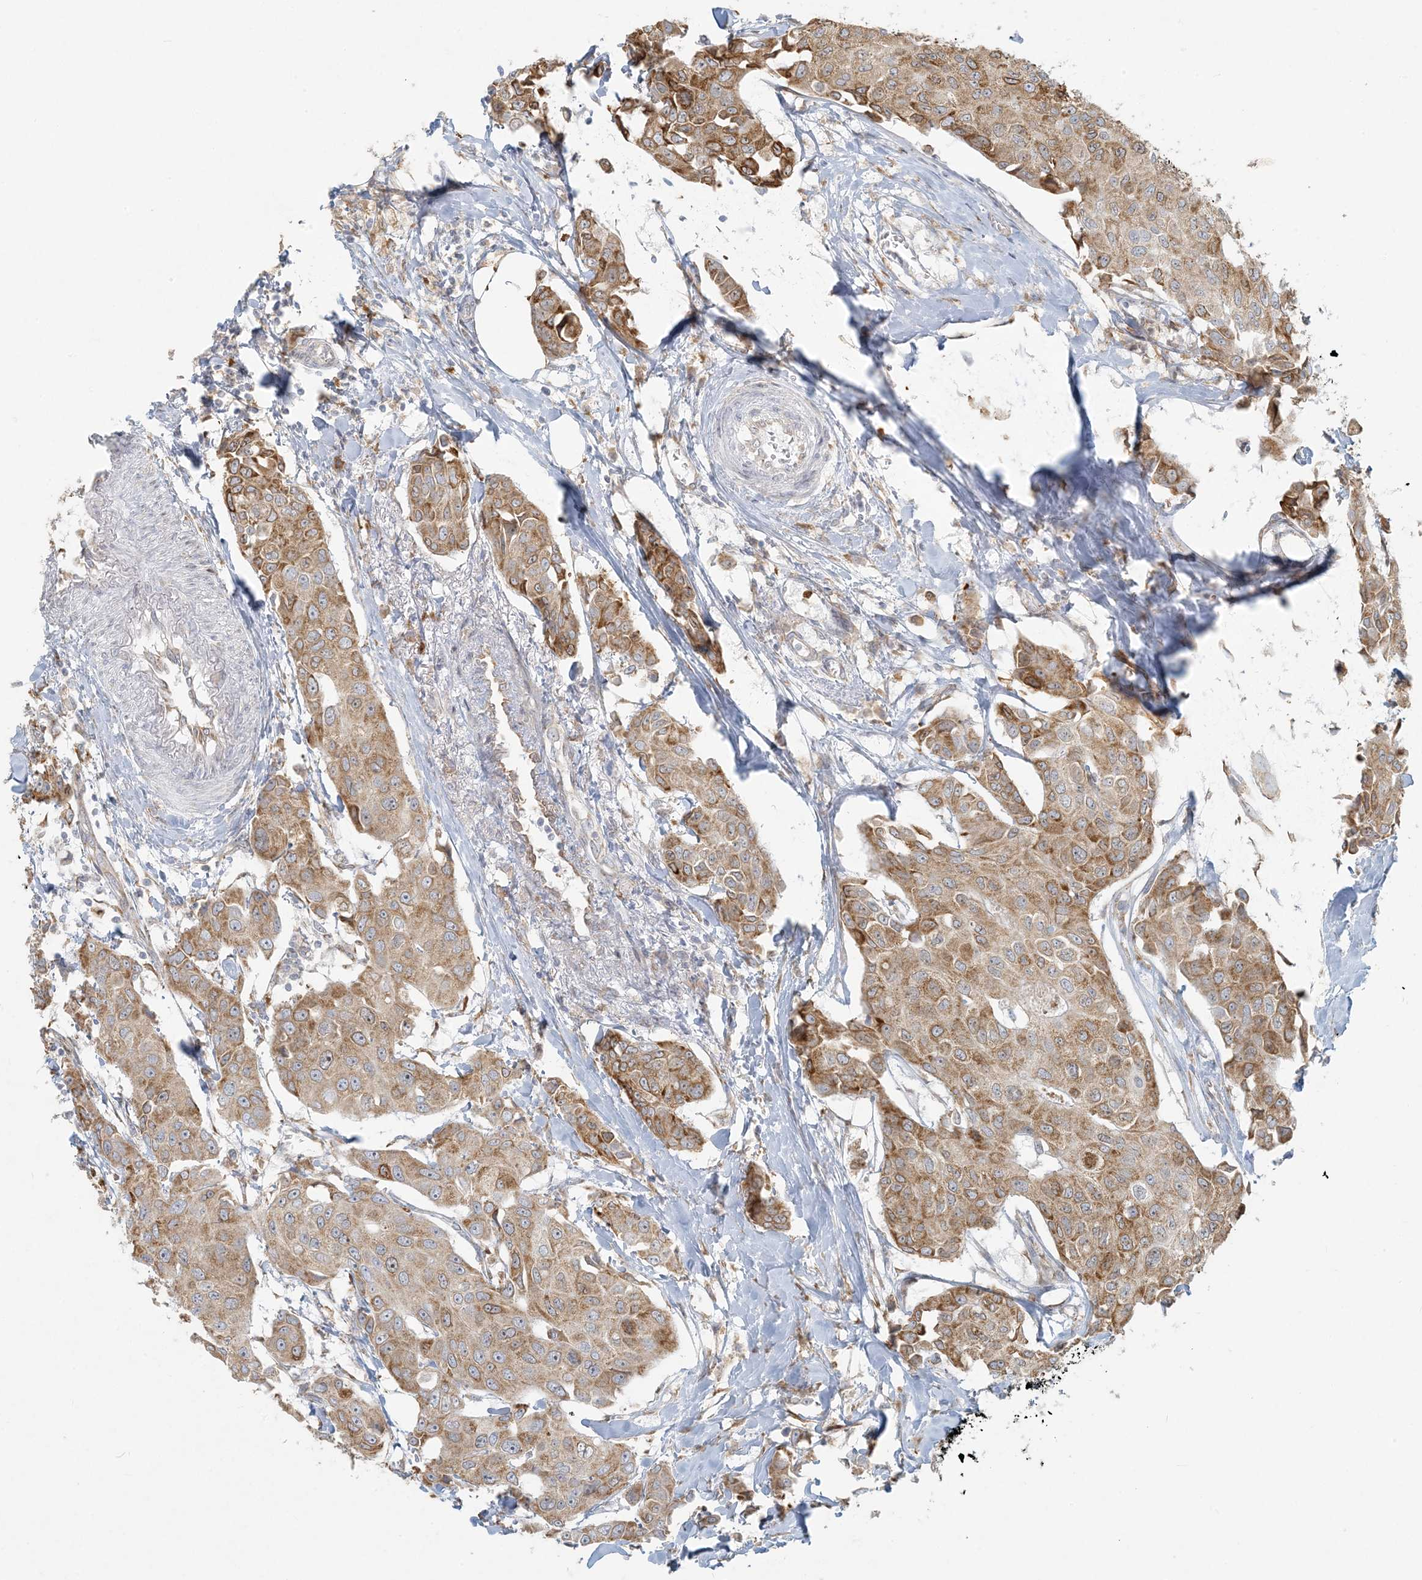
{"staining": {"intensity": "moderate", "quantity": ">75%", "location": "cytoplasmic/membranous"}, "tissue": "breast cancer", "cell_type": "Tumor cells", "image_type": "cancer", "snomed": [{"axis": "morphology", "description": "Duct carcinoma"}, {"axis": "topography", "description": "Breast"}], "caption": "Immunohistochemical staining of infiltrating ductal carcinoma (breast) displays medium levels of moderate cytoplasmic/membranous staining in about >75% of tumor cells. The protein is stained brown, and the nuclei are stained in blue (DAB (3,3'-diaminobenzidine) IHC with brightfield microscopy, high magnification).", "gene": "HACL1", "patient": {"sex": "female", "age": 80}}